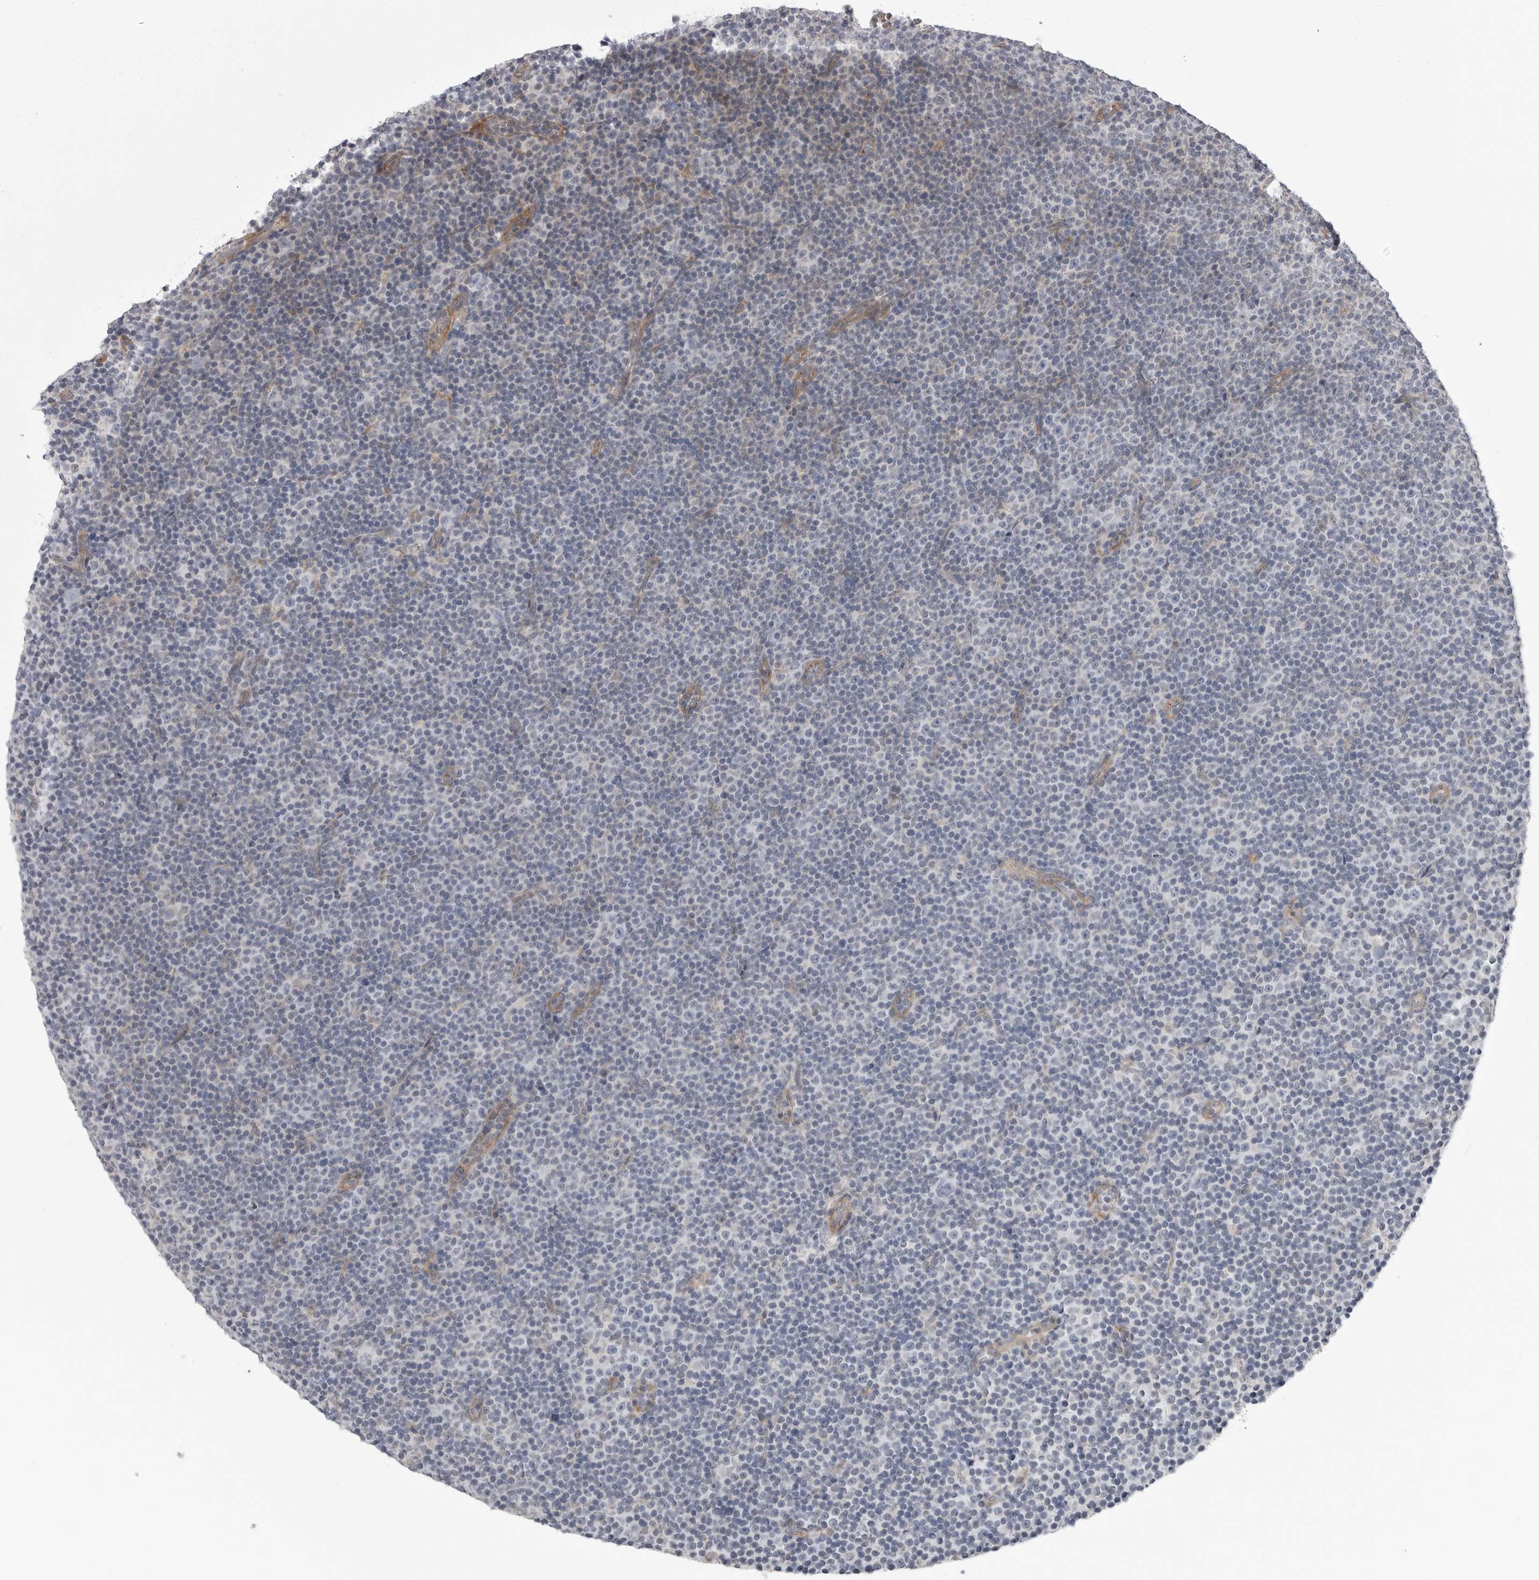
{"staining": {"intensity": "negative", "quantity": "none", "location": "none"}, "tissue": "lymphoma", "cell_type": "Tumor cells", "image_type": "cancer", "snomed": [{"axis": "morphology", "description": "Malignant lymphoma, non-Hodgkin's type, Low grade"}, {"axis": "topography", "description": "Lymph node"}], "caption": "An IHC image of lymphoma is shown. There is no staining in tumor cells of lymphoma.", "gene": "SCP2", "patient": {"sex": "female", "age": 67}}